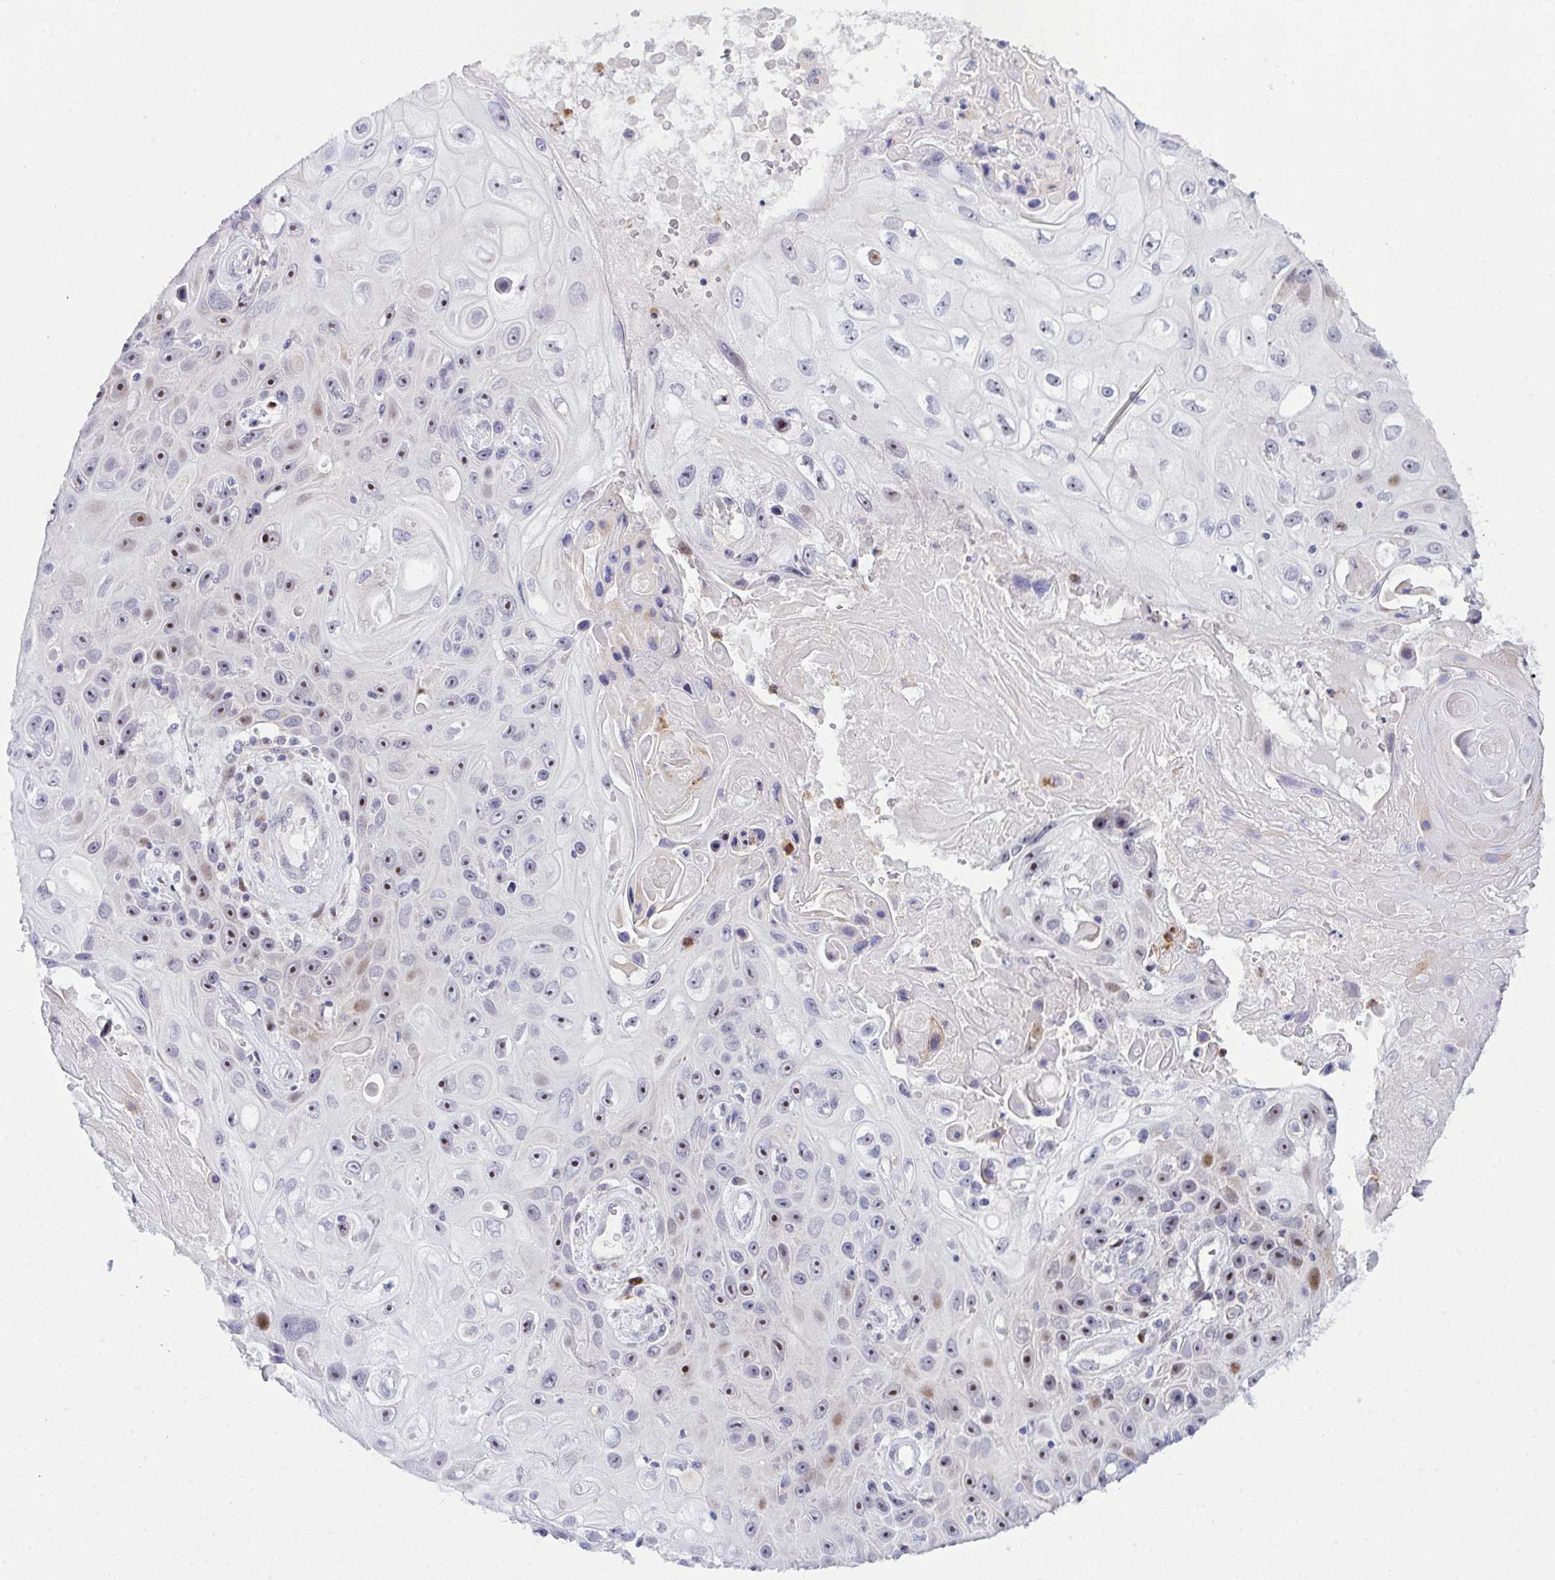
{"staining": {"intensity": "moderate", "quantity": "<25%", "location": "nuclear"}, "tissue": "skin cancer", "cell_type": "Tumor cells", "image_type": "cancer", "snomed": [{"axis": "morphology", "description": "Squamous cell carcinoma, NOS"}, {"axis": "topography", "description": "Skin"}], "caption": "Immunohistochemistry of skin cancer exhibits low levels of moderate nuclear staining in about <25% of tumor cells. (Stains: DAB (3,3'-diaminobenzidine) in brown, nuclei in blue, Microscopy: brightfield microscopy at high magnification).", "gene": "ZNF554", "patient": {"sex": "male", "age": 82}}